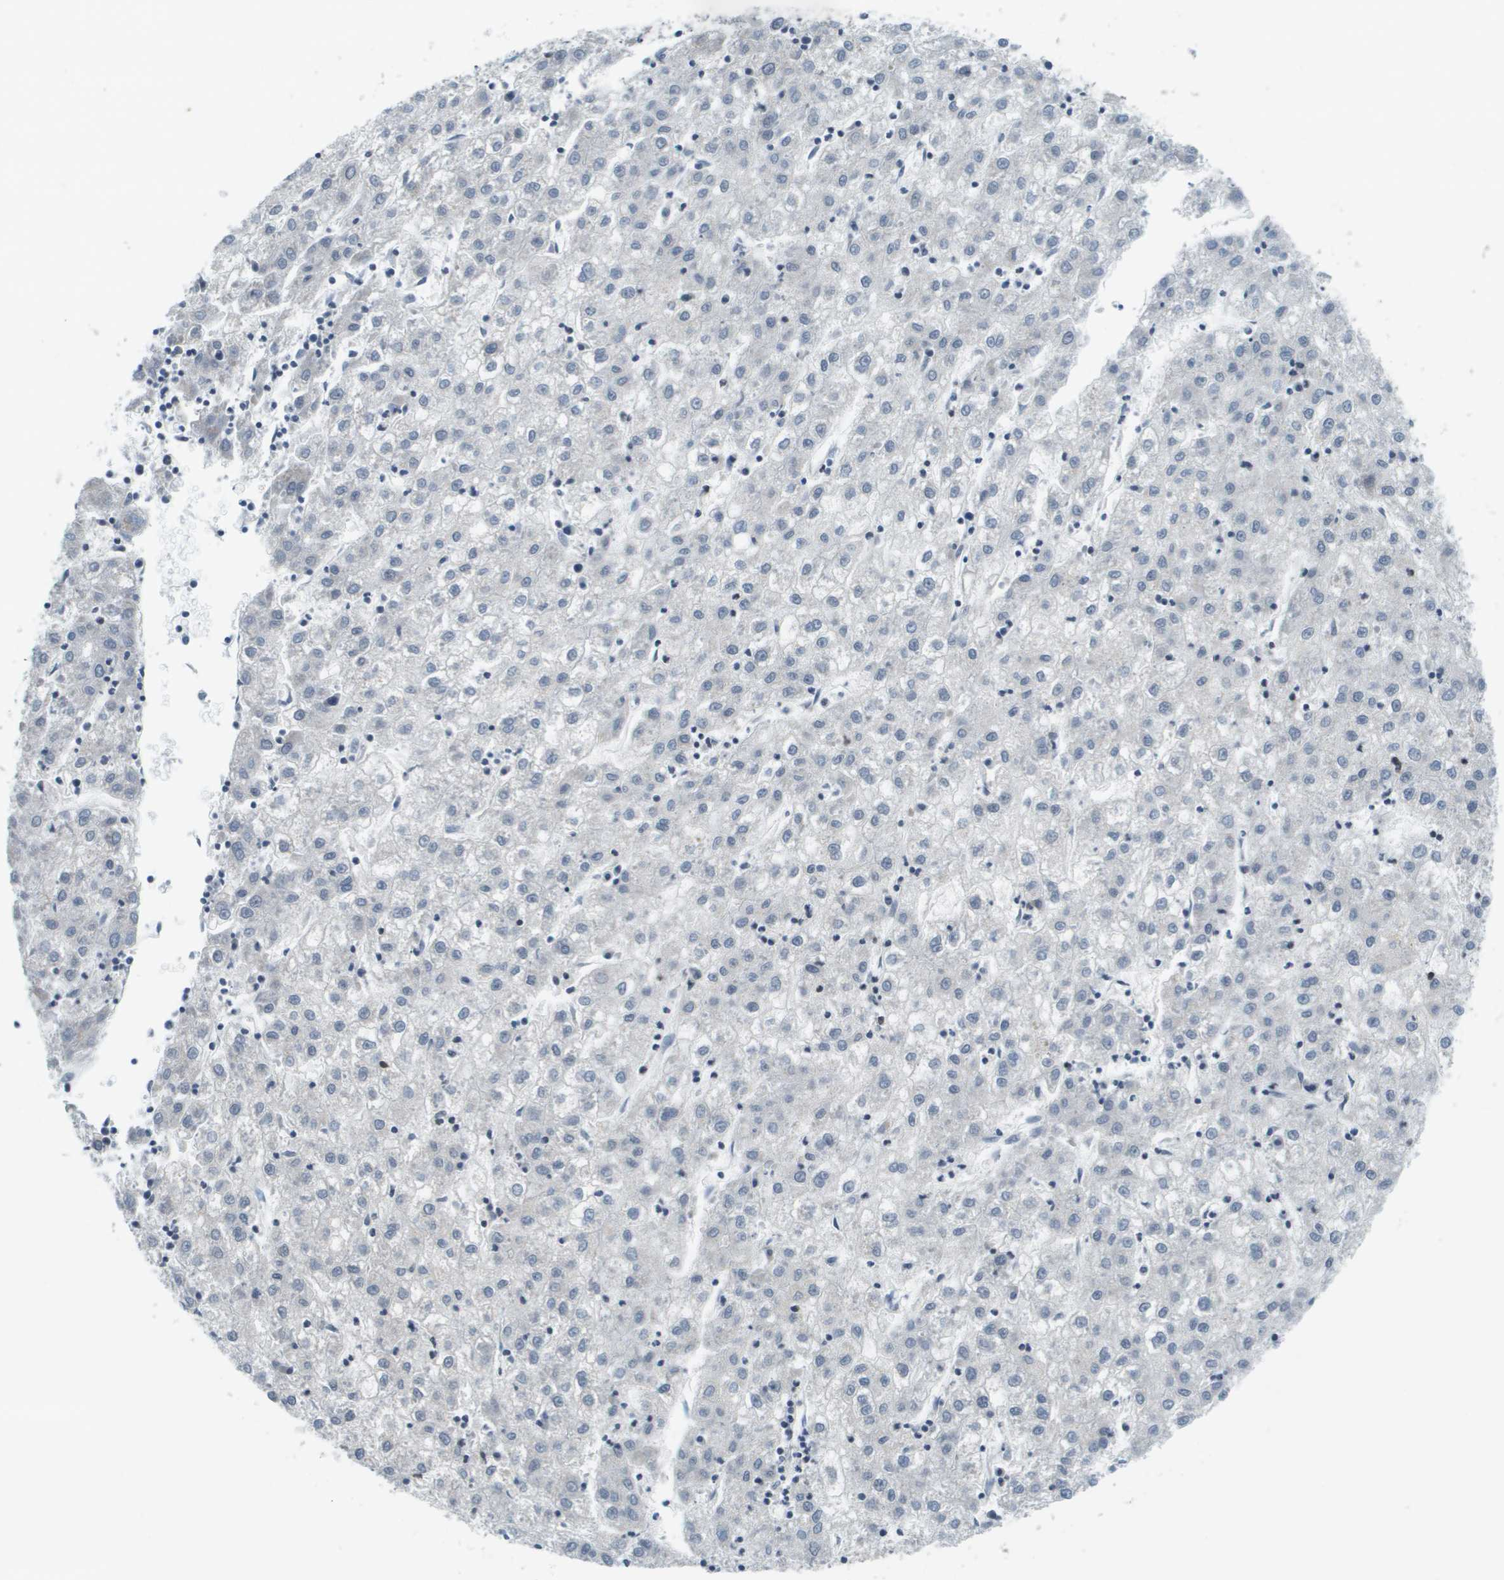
{"staining": {"intensity": "negative", "quantity": "none", "location": "none"}, "tissue": "liver cancer", "cell_type": "Tumor cells", "image_type": "cancer", "snomed": [{"axis": "morphology", "description": "Carcinoma, Hepatocellular, NOS"}, {"axis": "topography", "description": "Liver"}], "caption": "Immunohistochemical staining of human hepatocellular carcinoma (liver) reveals no significant positivity in tumor cells.", "gene": "CBX5", "patient": {"sex": "male", "age": 72}}